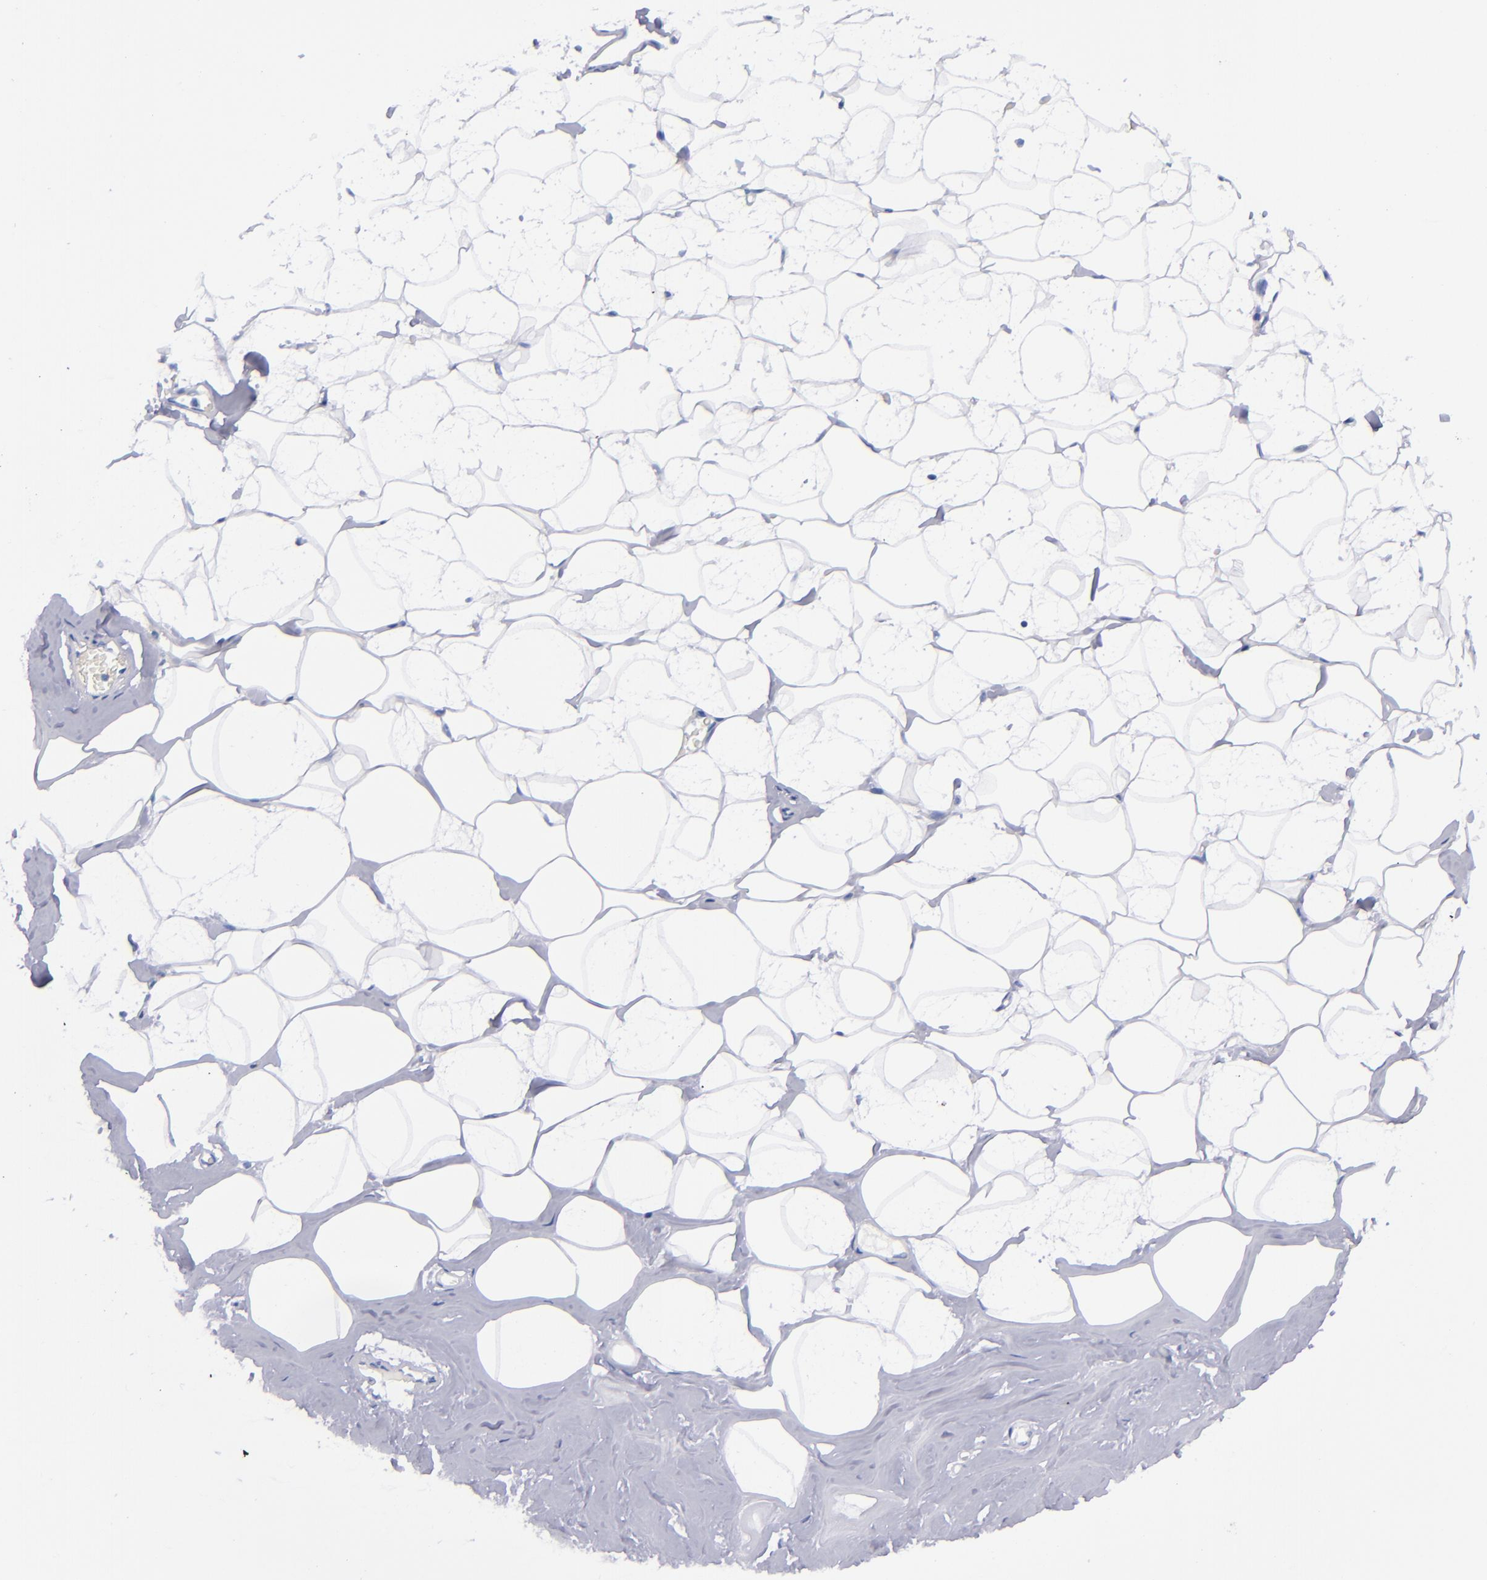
{"staining": {"intensity": "negative", "quantity": "none", "location": "none"}, "tissue": "breast", "cell_type": "Adipocytes", "image_type": "normal", "snomed": [{"axis": "morphology", "description": "Normal tissue, NOS"}, {"axis": "morphology", "description": "Fibrosis, NOS"}, {"axis": "topography", "description": "Breast"}], "caption": "Immunohistochemistry (IHC) micrograph of benign breast: breast stained with DAB (3,3'-diaminobenzidine) reveals no significant protein staining in adipocytes. The staining was performed using DAB to visualize the protein expression in brown, while the nuclei were stained in blue with hematoxylin (Magnification: 20x).", "gene": "MCM7", "patient": {"sex": "female", "age": 39}}